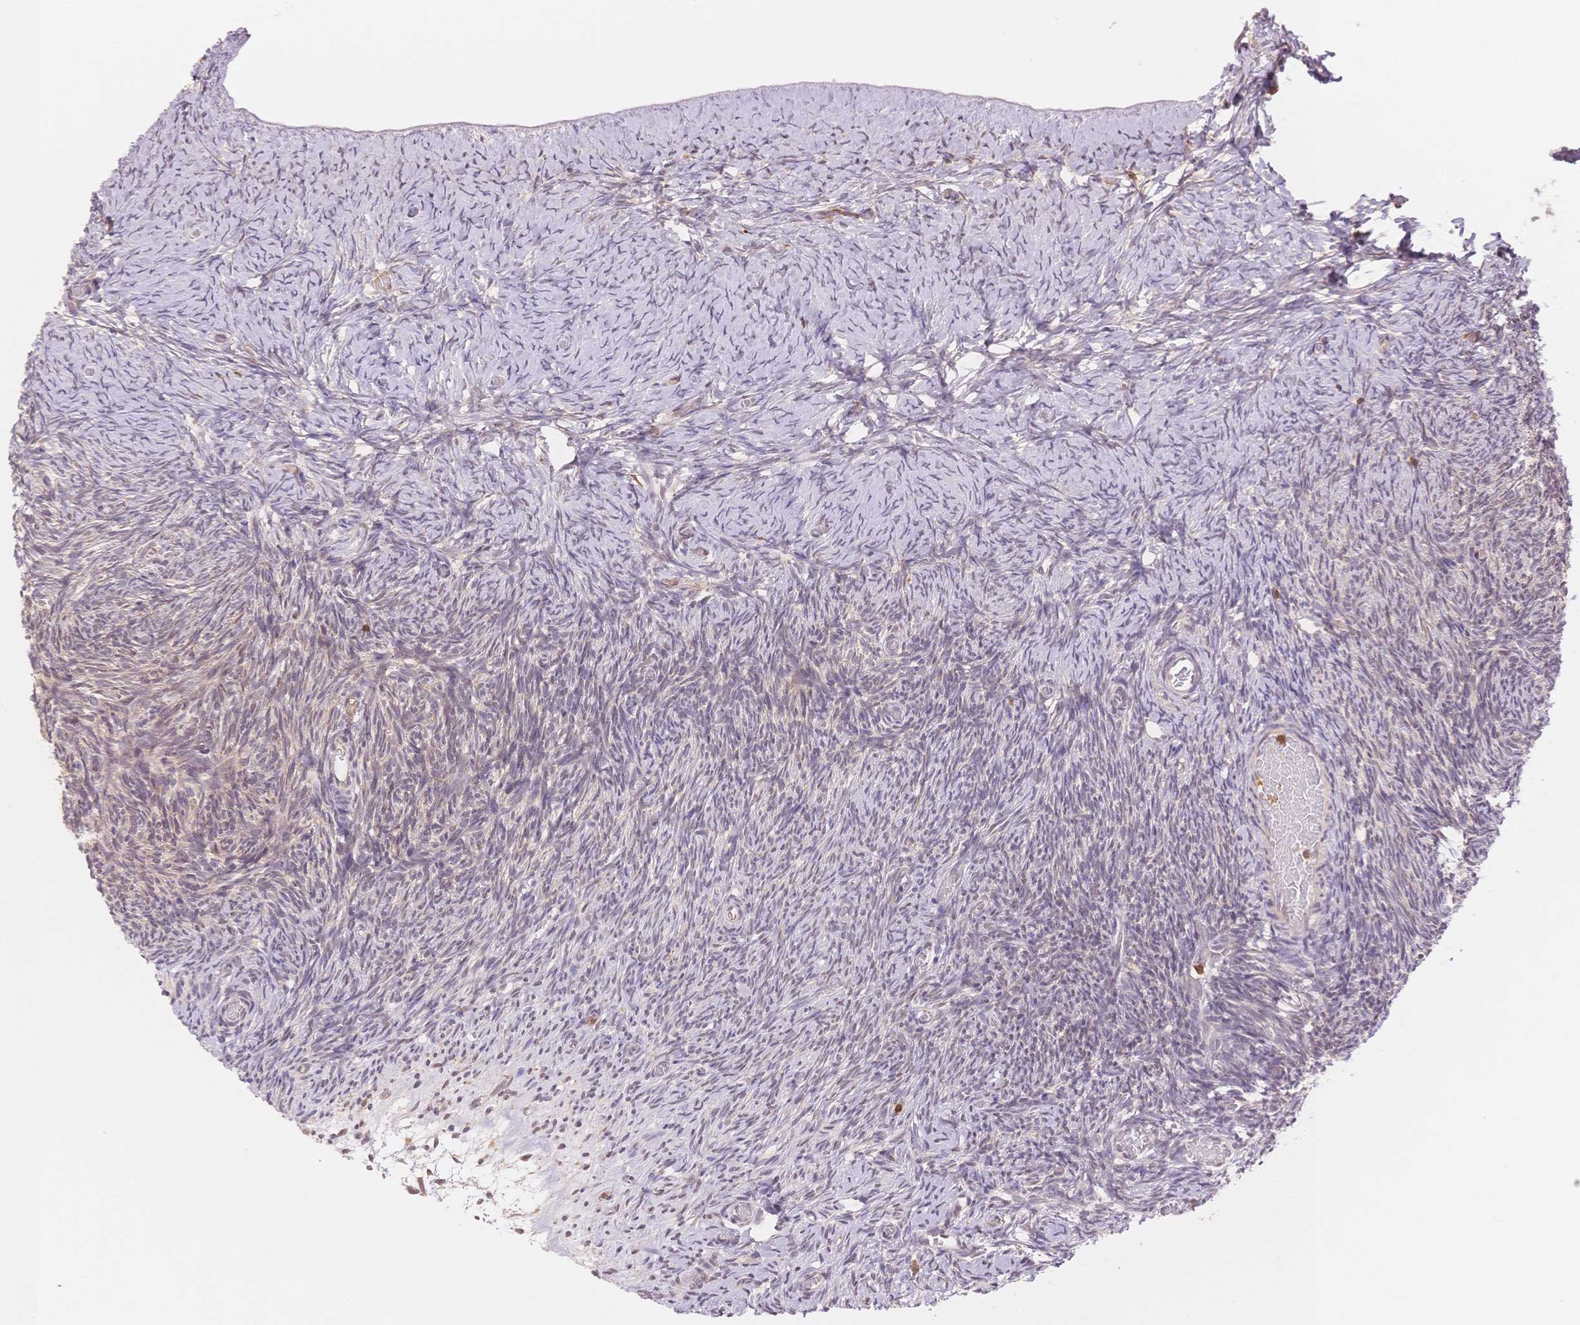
{"staining": {"intensity": "negative", "quantity": "none", "location": "none"}, "tissue": "ovary", "cell_type": "Ovarian stroma cells", "image_type": "normal", "snomed": [{"axis": "morphology", "description": "Normal tissue, NOS"}, {"axis": "topography", "description": "Ovary"}], "caption": "Micrograph shows no protein staining in ovarian stroma cells of normal ovary. (Stains: DAB (3,3'-diaminobenzidine) immunohistochemistry with hematoxylin counter stain, Microscopy: brightfield microscopy at high magnification).", "gene": "STK39", "patient": {"sex": "female", "age": 39}}